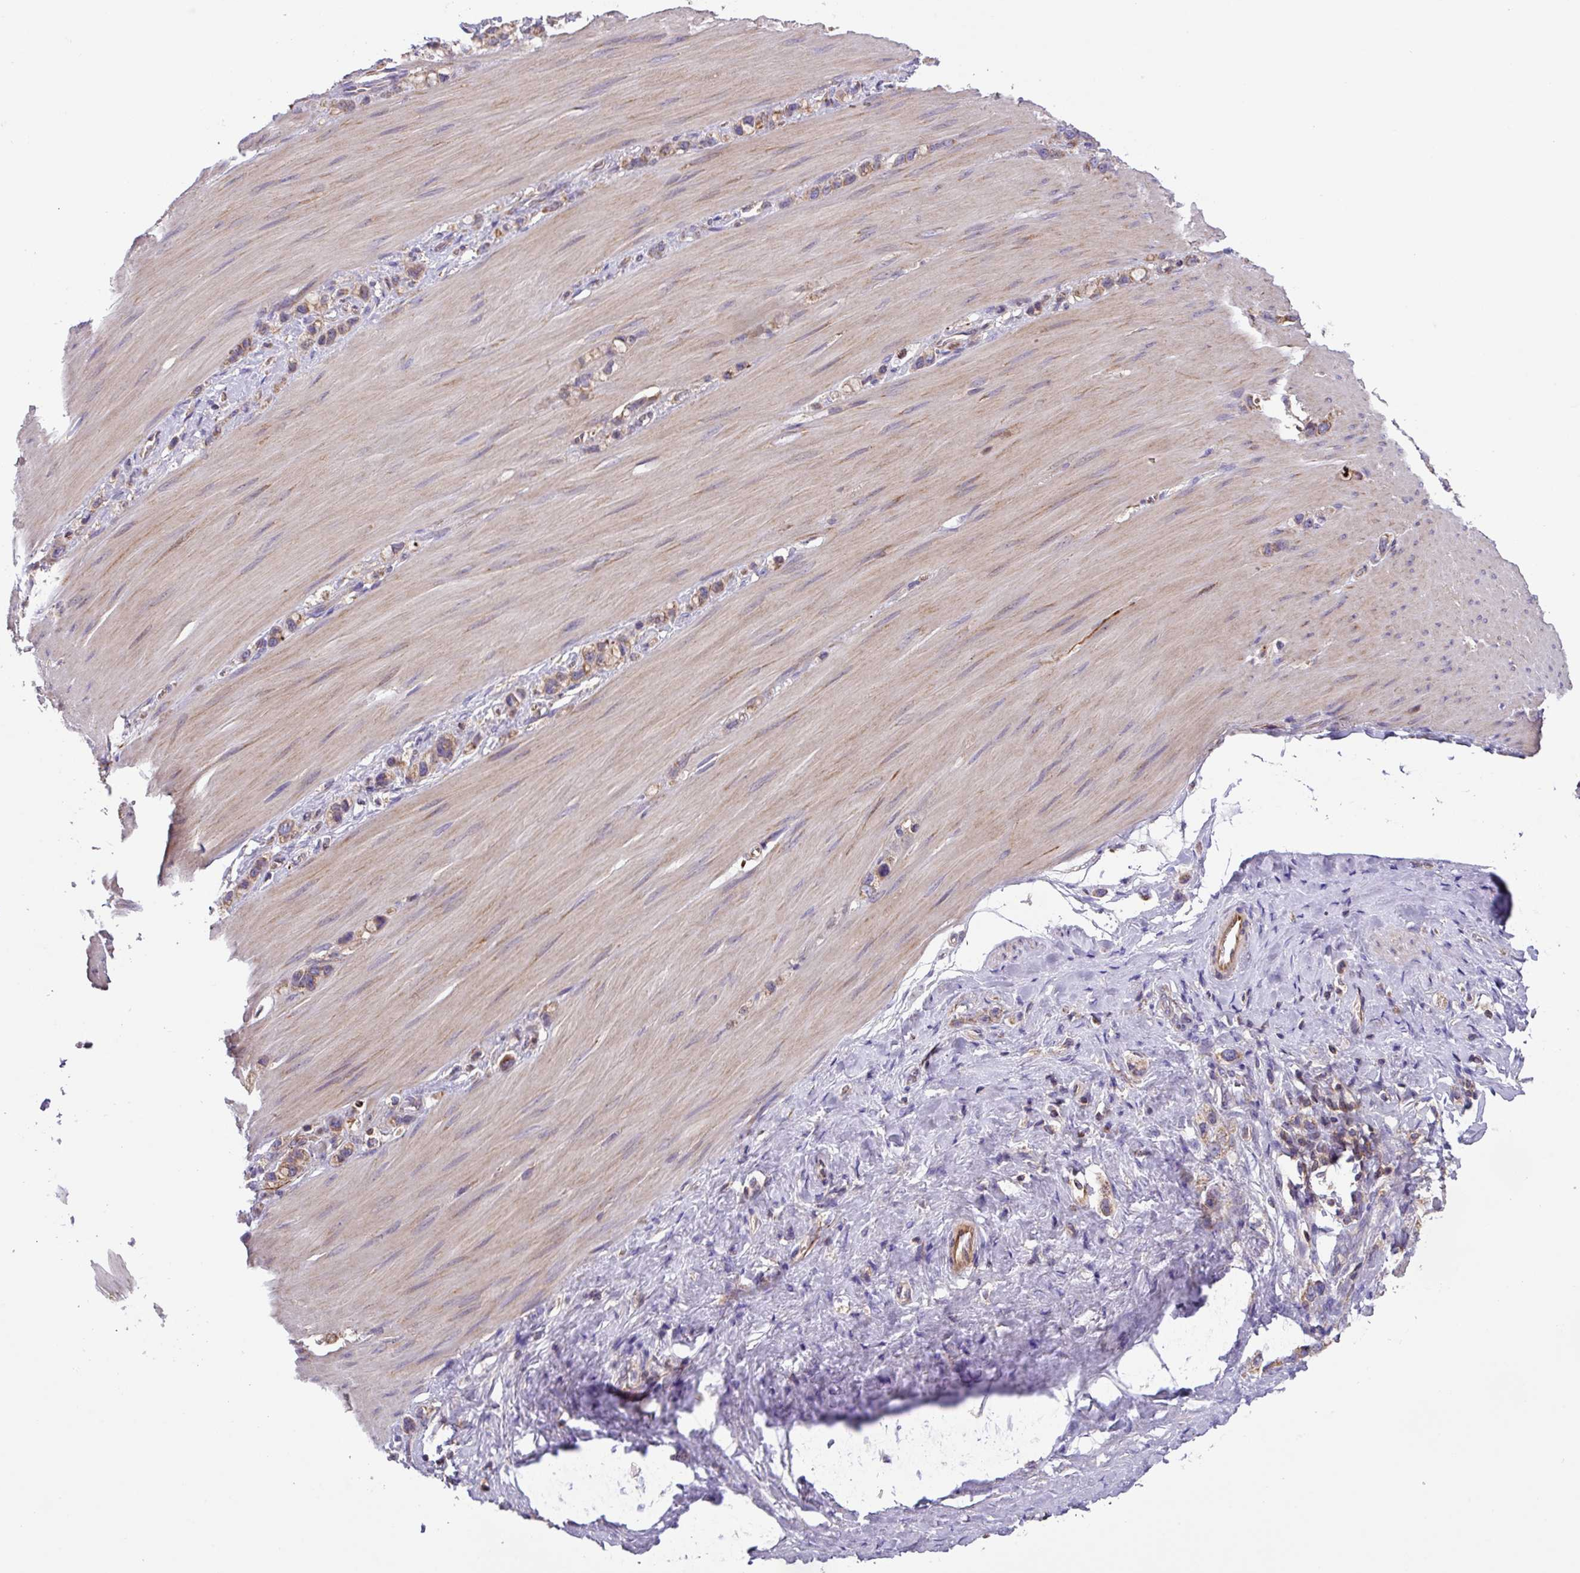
{"staining": {"intensity": "moderate", "quantity": ">75%", "location": "cytoplasmic/membranous"}, "tissue": "stomach cancer", "cell_type": "Tumor cells", "image_type": "cancer", "snomed": [{"axis": "morphology", "description": "Adenocarcinoma, NOS"}, {"axis": "topography", "description": "Stomach"}], "caption": "This is an image of immunohistochemistry (IHC) staining of stomach cancer, which shows moderate expression in the cytoplasmic/membranous of tumor cells.", "gene": "PLEKHD1", "patient": {"sex": "female", "age": 65}}